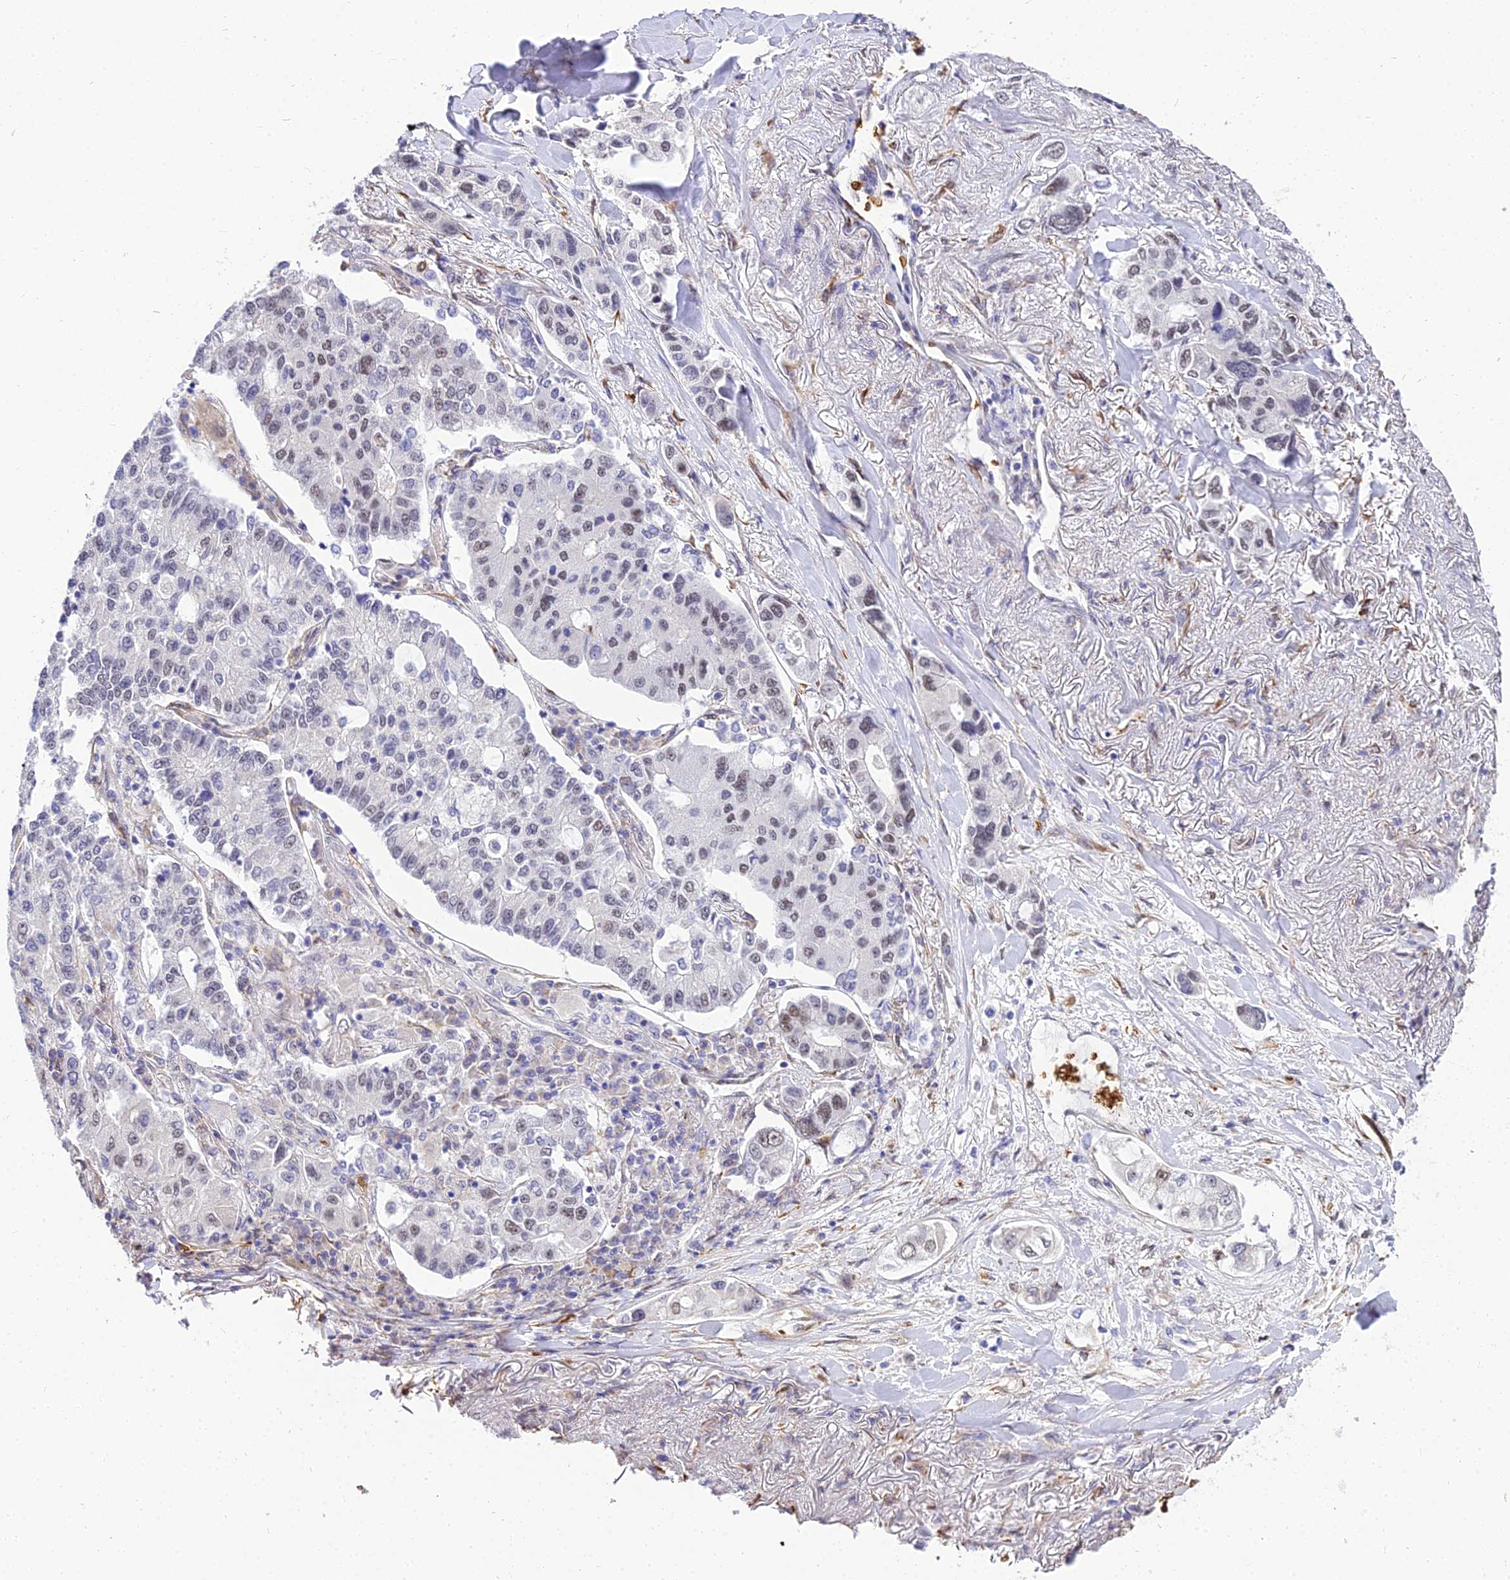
{"staining": {"intensity": "weak", "quantity": "<25%", "location": "nuclear"}, "tissue": "lung cancer", "cell_type": "Tumor cells", "image_type": "cancer", "snomed": [{"axis": "morphology", "description": "Adenocarcinoma, NOS"}, {"axis": "topography", "description": "Lung"}], "caption": "Immunohistochemical staining of human lung adenocarcinoma reveals no significant staining in tumor cells.", "gene": "BCL9", "patient": {"sex": "male", "age": 49}}